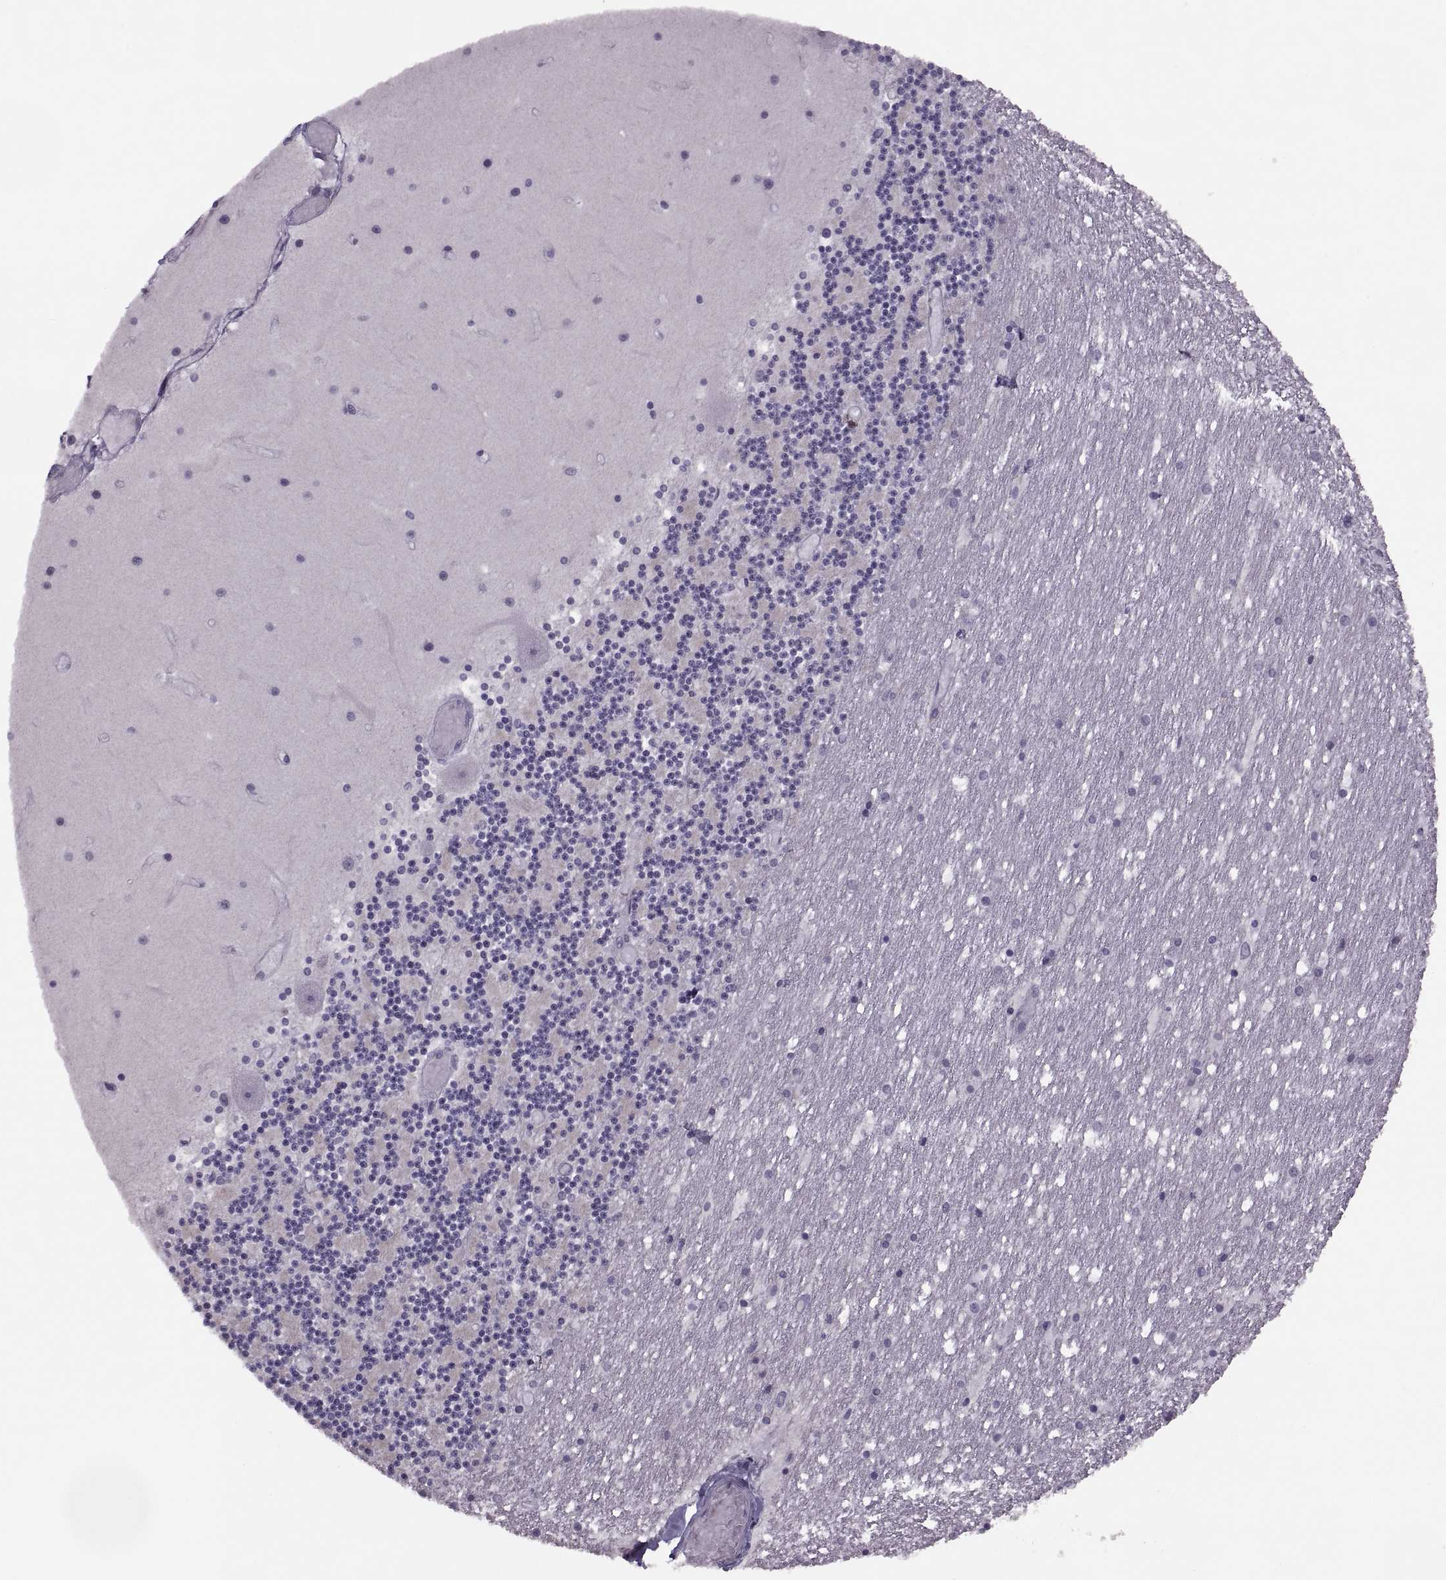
{"staining": {"intensity": "negative", "quantity": "none", "location": "none"}, "tissue": "cerebellum", "cell_type": "Cells in granular layer", "image_type": "normal", "snomed": [{"axis": "morphology", "description": "Normal tissue, NOS"}, {"axis": "topography", "description": "Cerebellum"}], "caption": "High magnification brightfield microscopy of normal cerebellum stained with DAB (3,3'-diaminobenzidine) (brown) and counterstained with hematoxylin (blue): cells in granular layer show no significant positivity. The staining is performed using DAB (3,3'-diaminobenzidine) brown chromogen with nuclei counter-stained in using hematoxylin.", "gene": "PRSS54", "patient": {"sex": "female", "age": 28}}